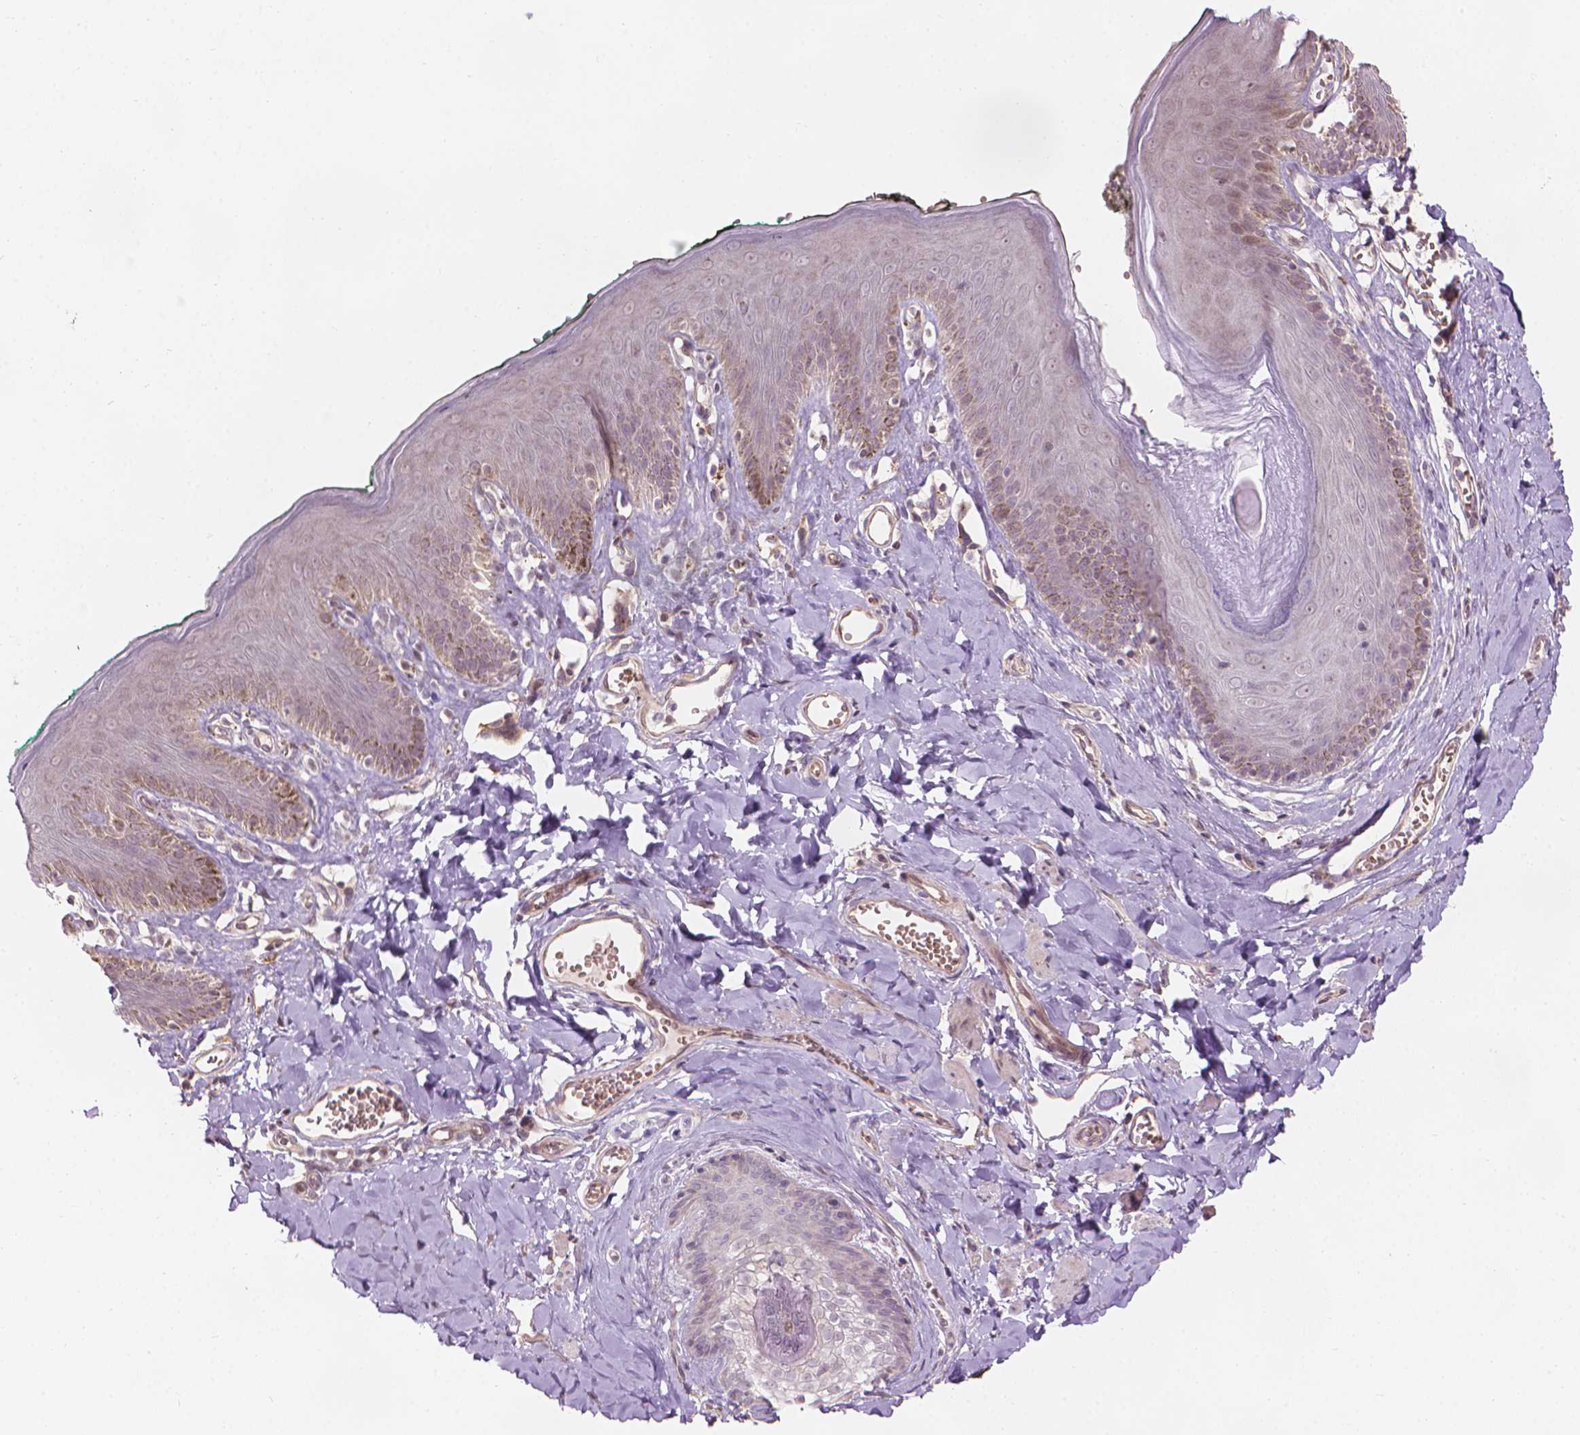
{"staining": {"intensity": "moderate", "quantity": "<25%", "location": "cytoplasmic/membranous"}, "tissue": "skin", "cell_type": "Epidermal cells", "image_type": "normal", "snomed": [{"axis": "morphology", "description": "Normal tissue, NOS"}, {"axis": "topography", "description": "Vulva"}, {"axis": "topography", "description": "Peripheral nerve tissue"}], "caption": "Protein expression by immunohistochemistry demonstrates moderate cytoplasmic/membranous positivity in about <25% of epidermal cells in normal skin.", "gene": "IFFO1", "patient": {"sex": "female", "age": 66}}